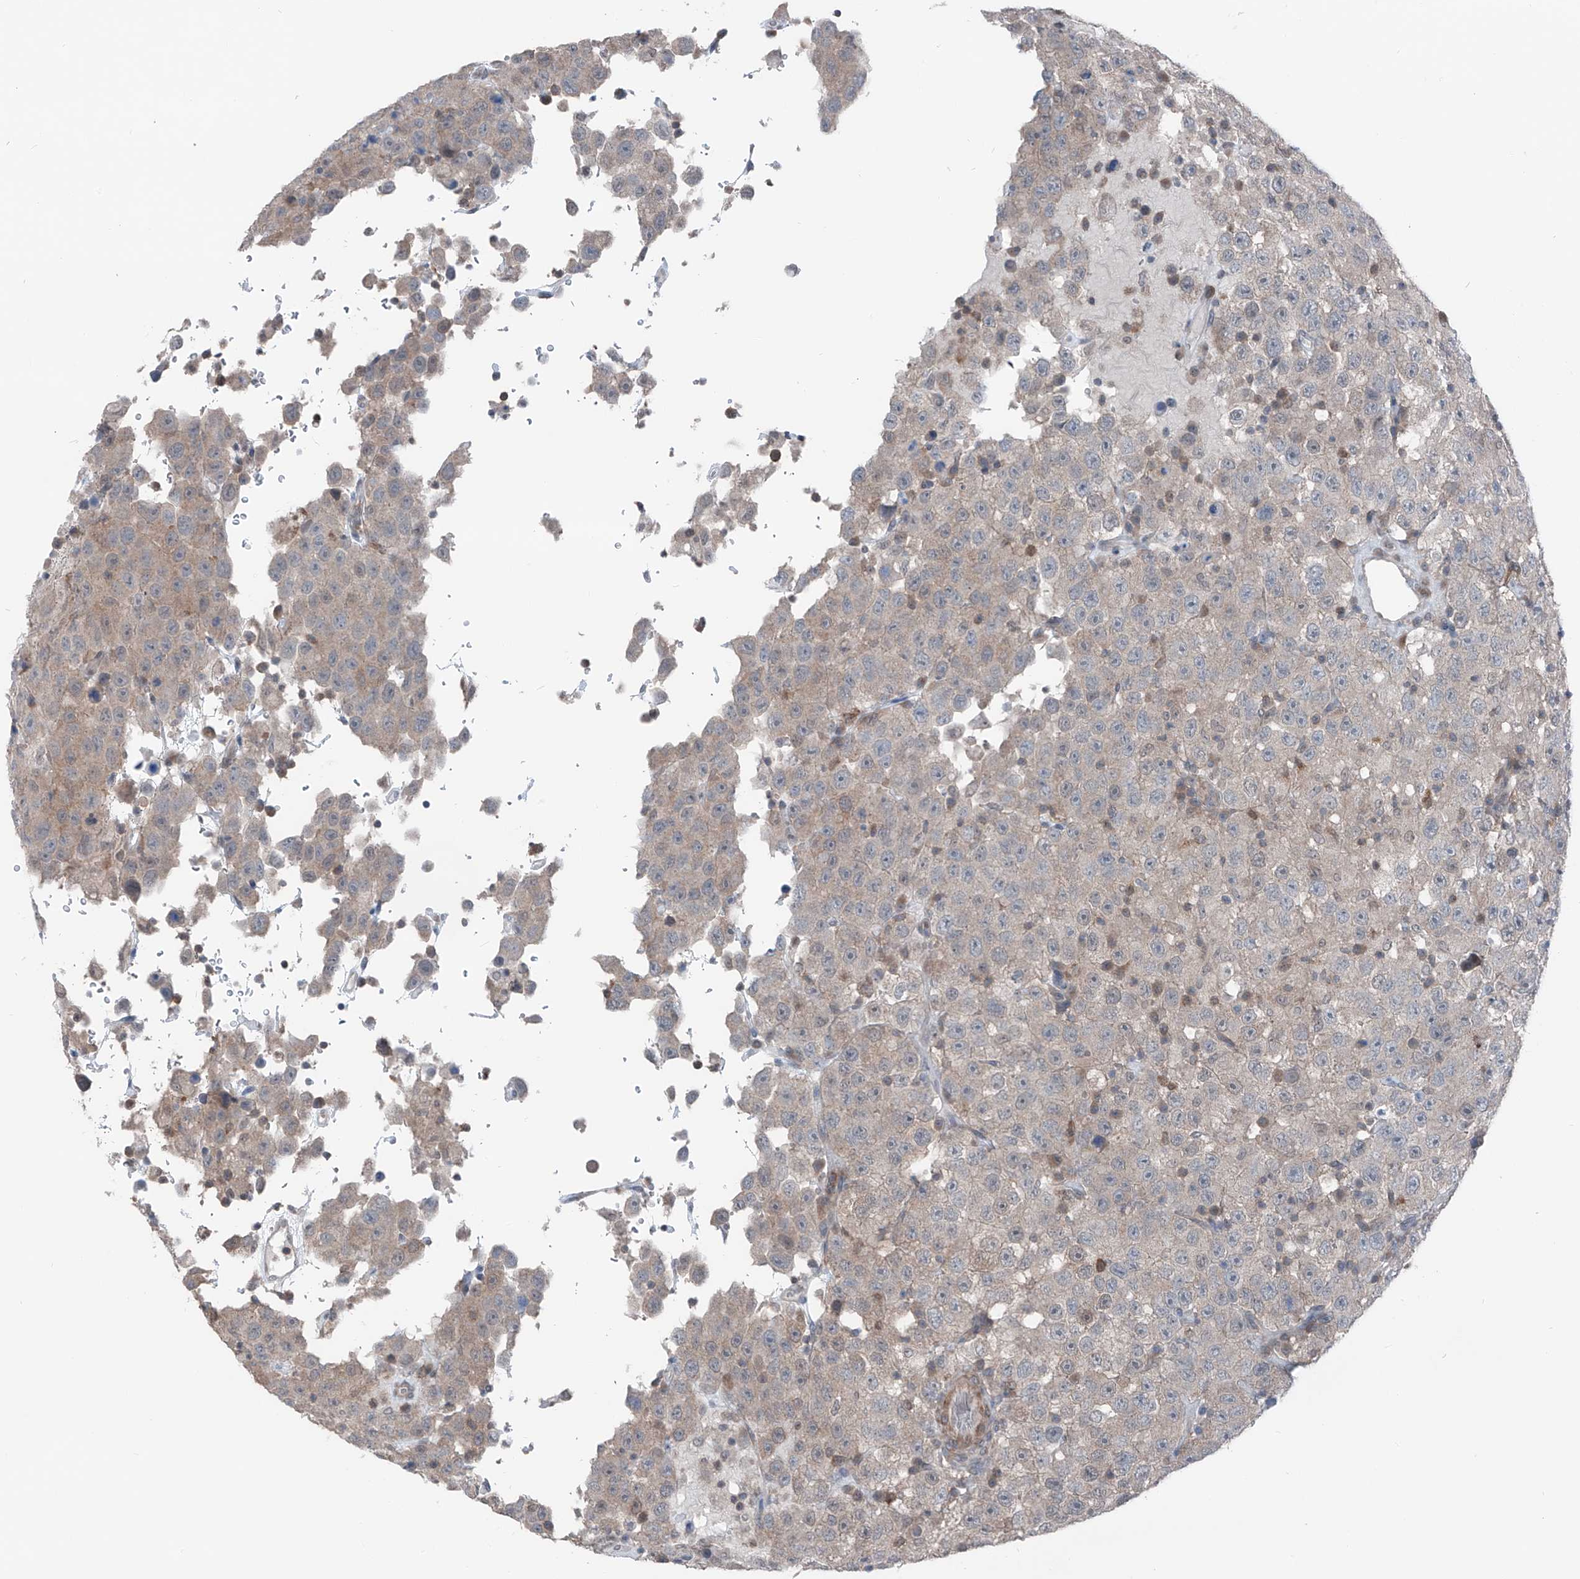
{"staining": {"intensity": "weak", "quantity": "<25%", "location": "cytoplasmic/membranous"}, "tissue": "testis cancer", "cell_type": "Tumor cells", "image_type": "cancer", "snomed": [{"axis": "morphology", "description": "Seminoma, NOS"}, {"axis": "topography", "description": "Testis"}], "caption": "This is a histopathology image of IHC staining of testis cancer, which shows no staining in tumor cells.", "gene": "HSPB11", "patient": {"sex": "male", "age": 41}}